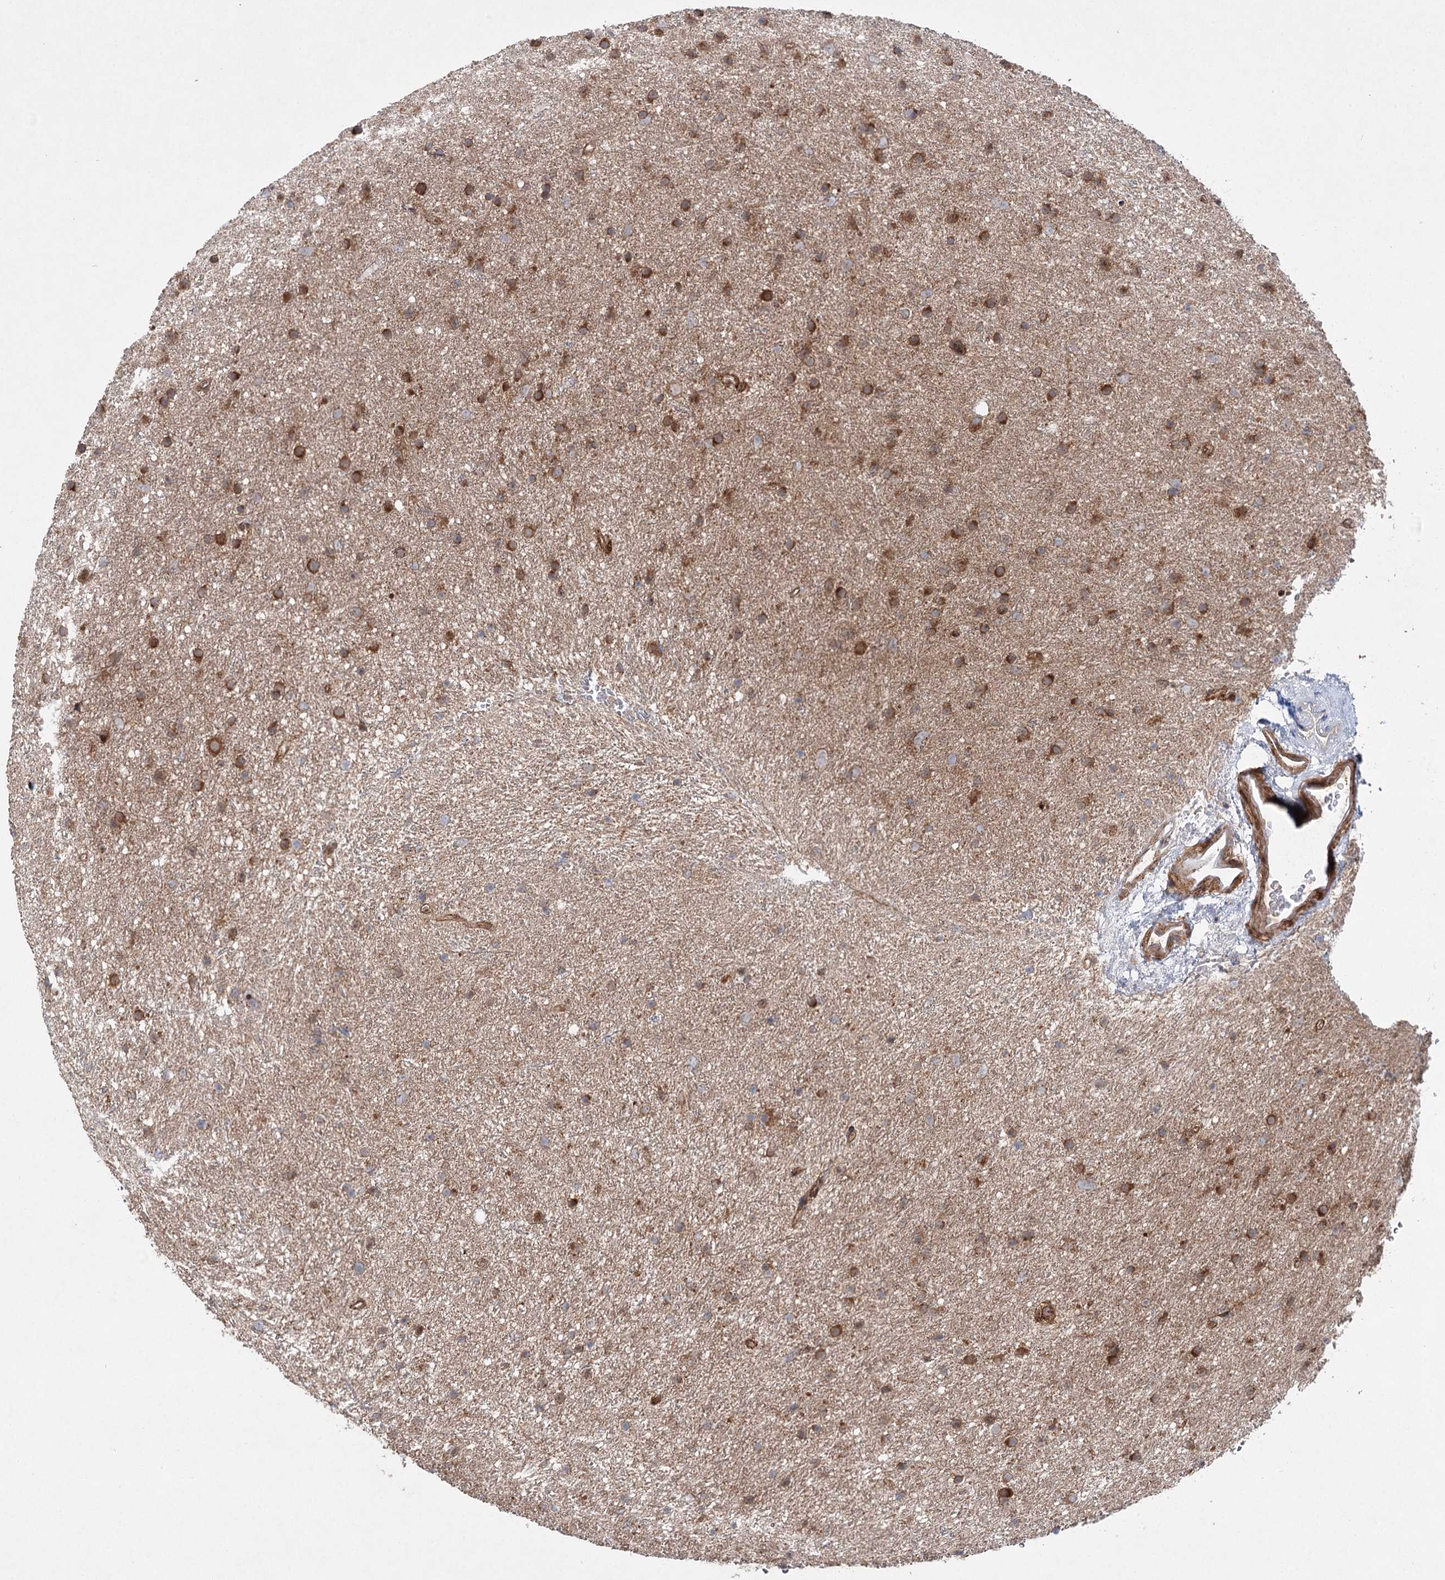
{"staining": {"intensity": "moderate", "quantity": ">75%", "location": "cytoplasmic/membranous"}, "tissue": "glioma", "cell_type": "Tumor cells", "image_type": "cancer", "snomed": [{"axis": "morphology", "description": "Glioma, malignant, Low grade"}, {"axis": "topography", "description": "Cerebral cortex"}], "caption": "Protein staining of glioma tissue displays moderate cytoplasmic/membranous expression in approximately >75% of tumor cells. (brown staining indicates protein expression, while blue staining denotes nuclei).", "gene": "C12orf4", "patient": {"sex": "female", "age": 39}}